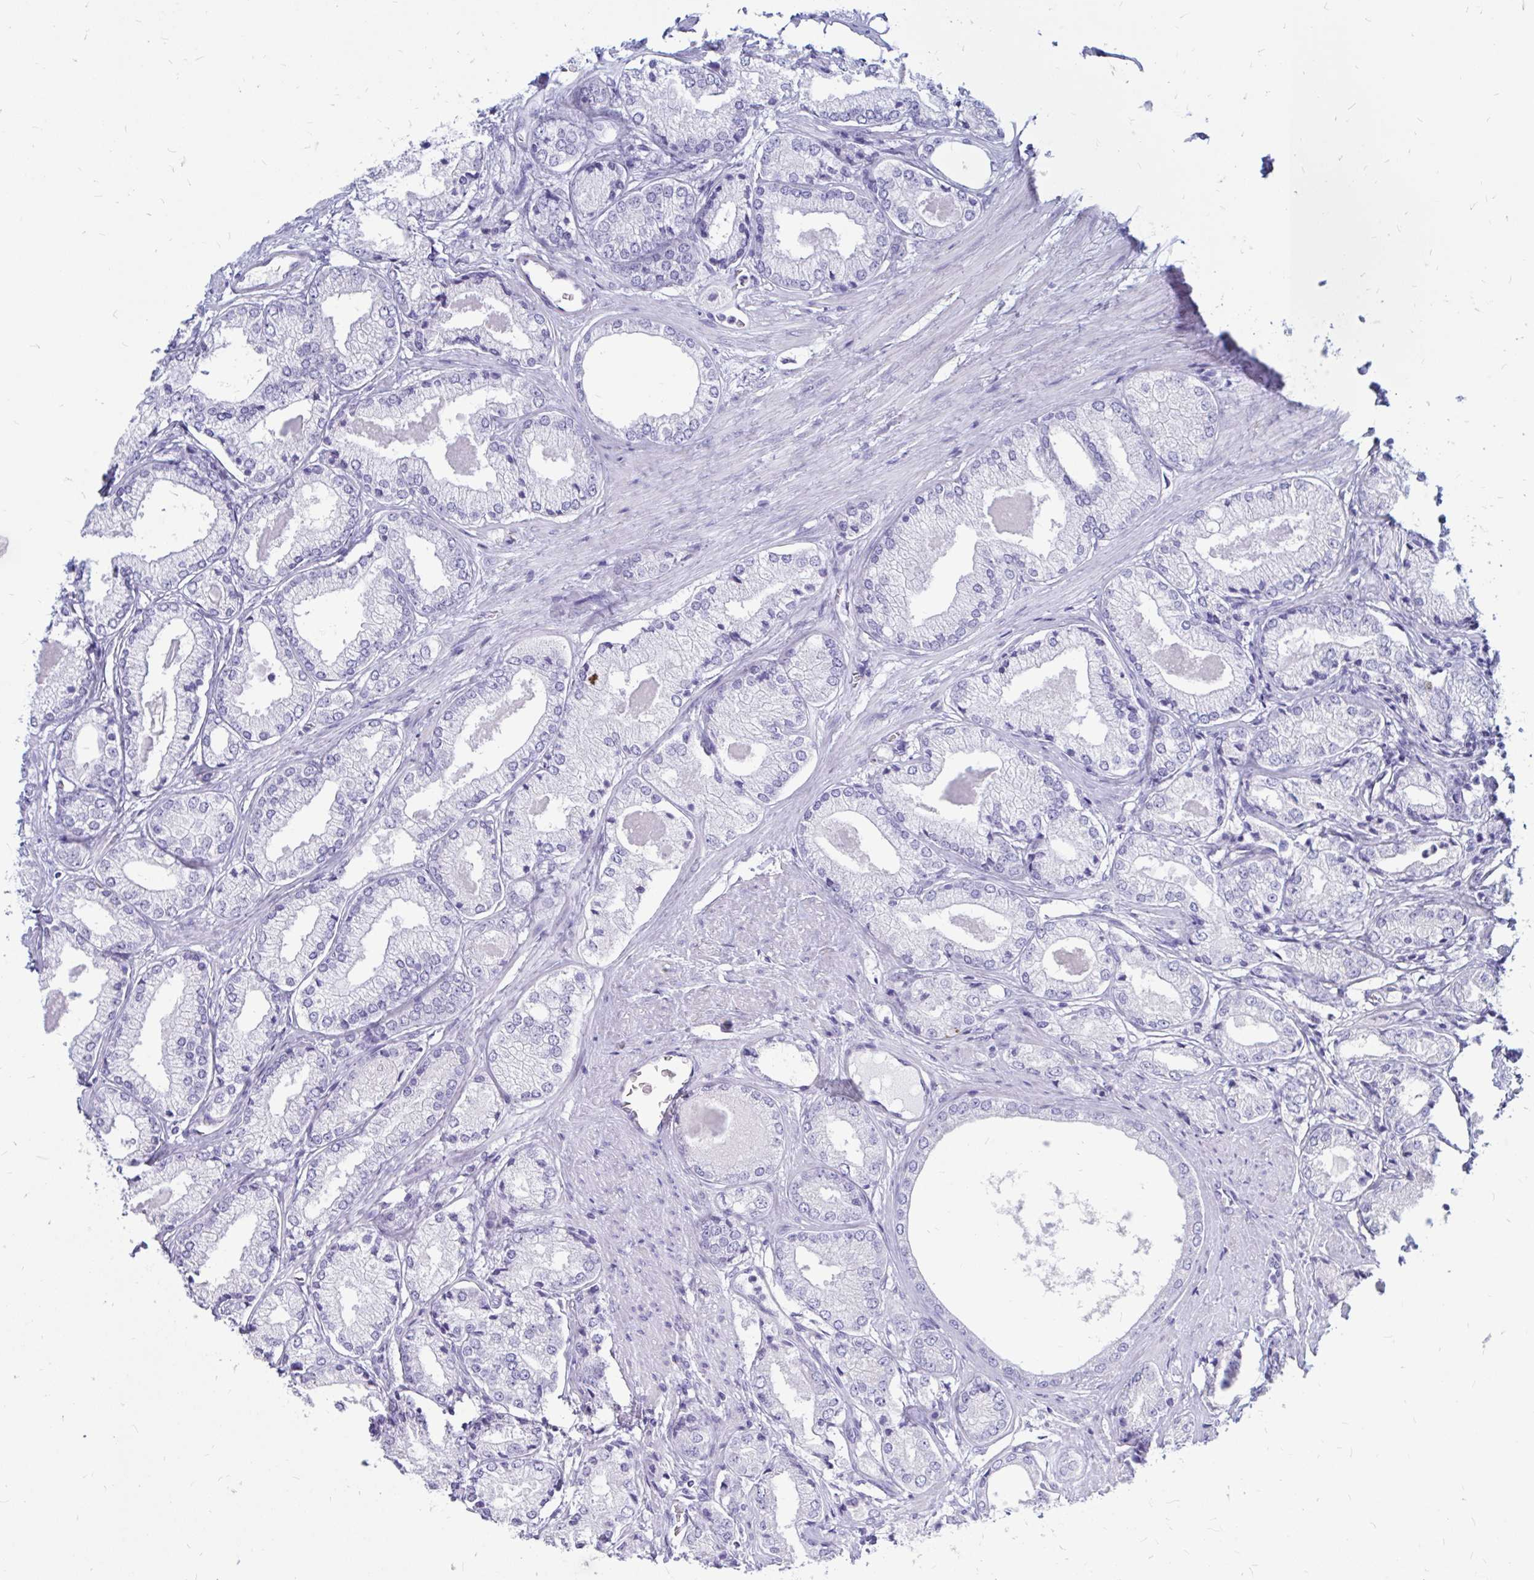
{"staining": {"intensity": "negative", "quantity": "none", "location": "none"}, "tissue": "prostate cancer", "cell_type": "Tumor cells", "image_type": "cancer", "snomed": [{"axis": "morphology", "description": "Adenocarcinoma, NOS"}, {"axis": "morphology", "description": "Adenocarcinoma, Low grade"}, {"axis": "topography", "description": "Prostate"}], "caption": "Tumor cells are negative for protein expression in human prostate cancer (adenocarcinoma). The staining was performed using DAB to visualize the protein expression in brown, while the nuclei were stained in blue with hematoxylin (Magnification: 20x).", "gene": "IGSF5", "patient": {"sex": "male", "age": 68}}